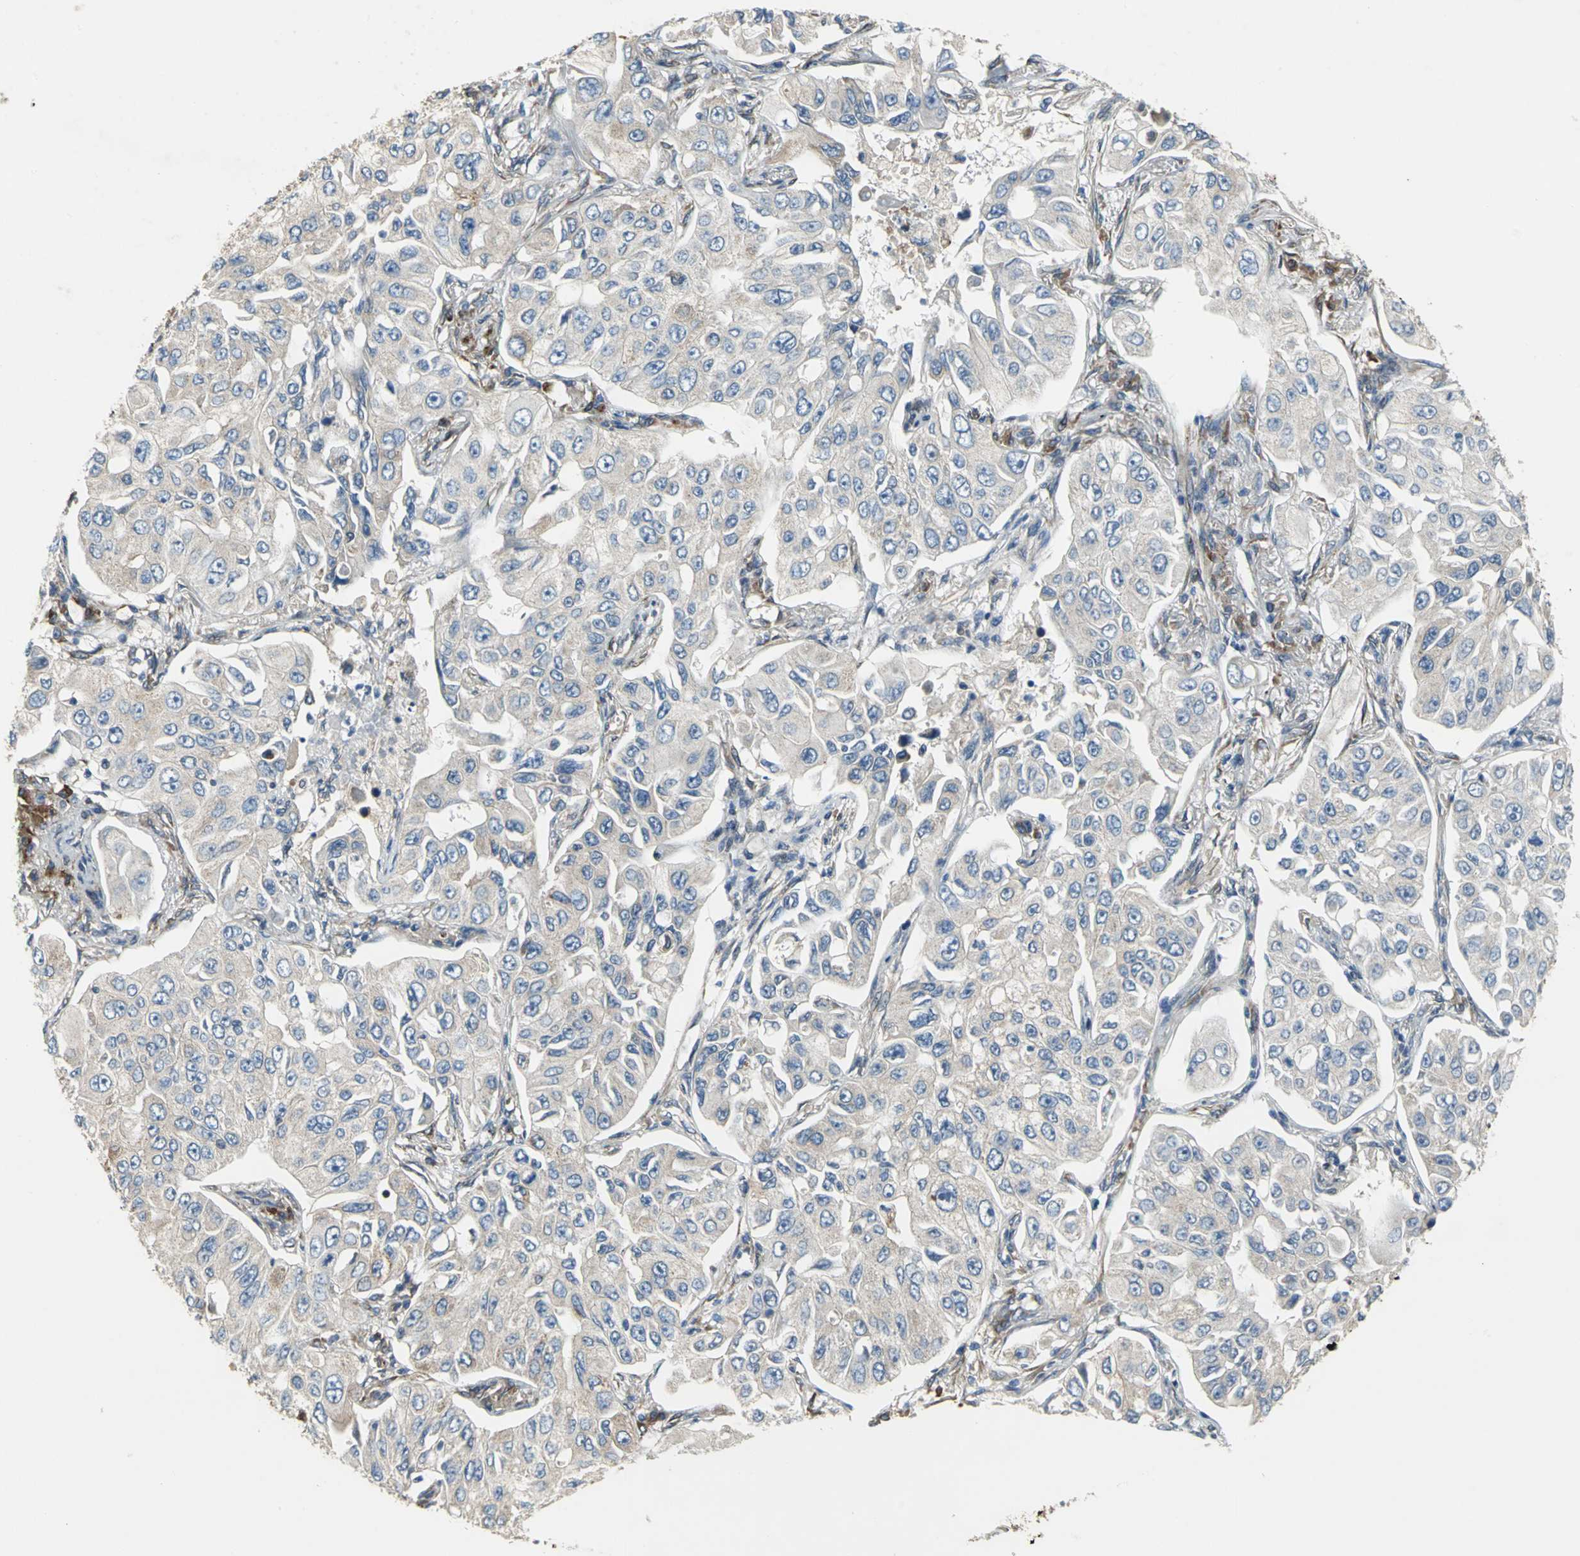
{"staining": {"intensity": "negative", "quantity": "none", "location": "none"}, "tissue": "lung cancer", "cell_type": "Tumor cells", "image_type": "cancer", "snomed": [{"axis": "morphology", "description": "Adenocarcinoma, NOS"}, {"axis": "topography", "description": "Lung"}], "caption": "This is a photomicrograph of immunohistochemistry staining of lung cancer, which shows no expression in tumor cells.", "gene": "SYVN1", "patient": {"sex": "male", "age": 84}}